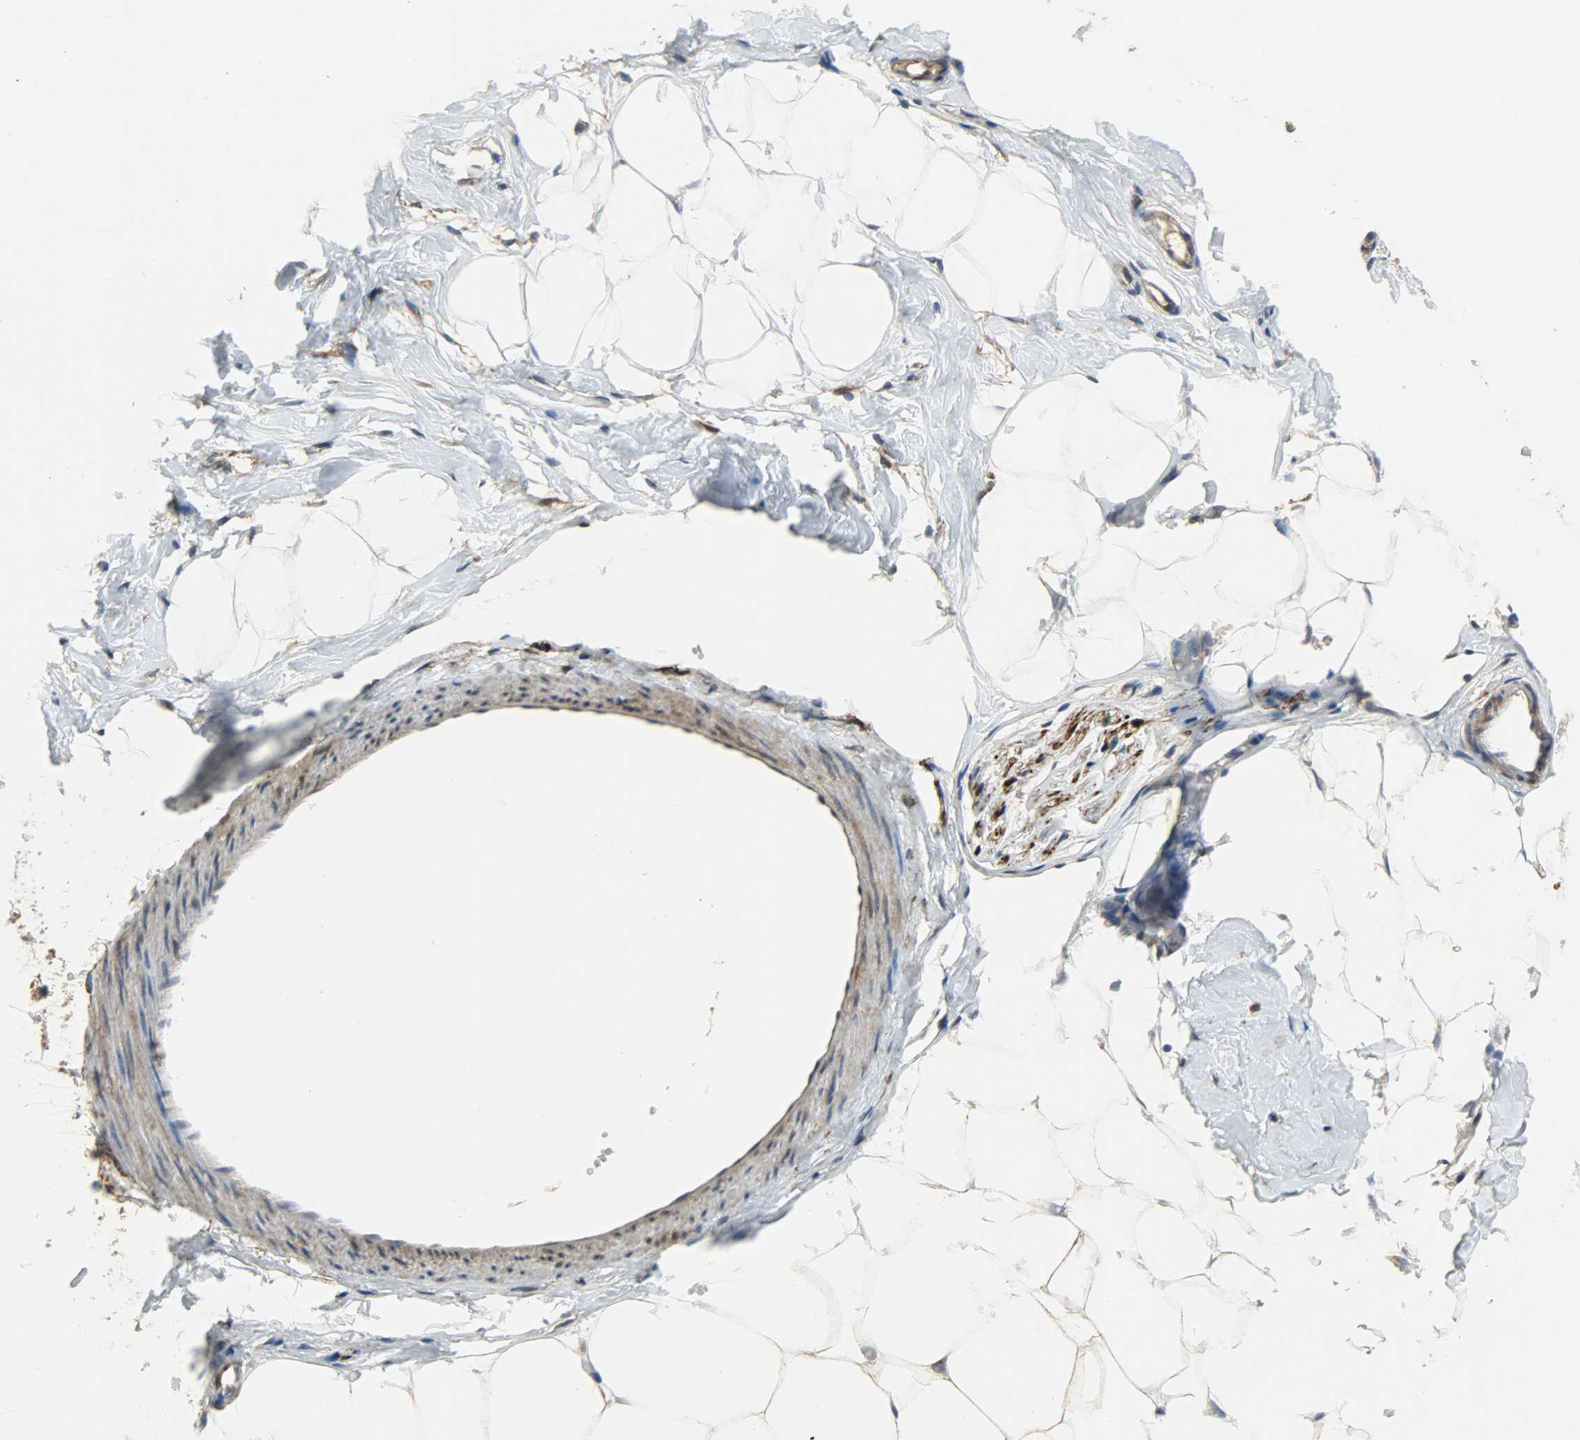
{"staining": {"intensity": "moderate", "quantity": "<25%", "location": "cytoplasmic/membranous"}, "tissue": "breast", "cell_type": "Adipocytes", "image_type": "normal", "snomed": [{"axis": "morphology", "description": "Normal tissue, NOS"}, {"axis": "topography", "description": "Breast"}, {"axis": "topography", "description": "Adipose tissue"}], "caption": "Brown immunohistochemical staining in normal breast exhibits moderate cytoplasmic/membranous positivity in about <25% of adipocytes.", "gene": "C1orf198", "patient": {"sex": "female", "age": 25}}